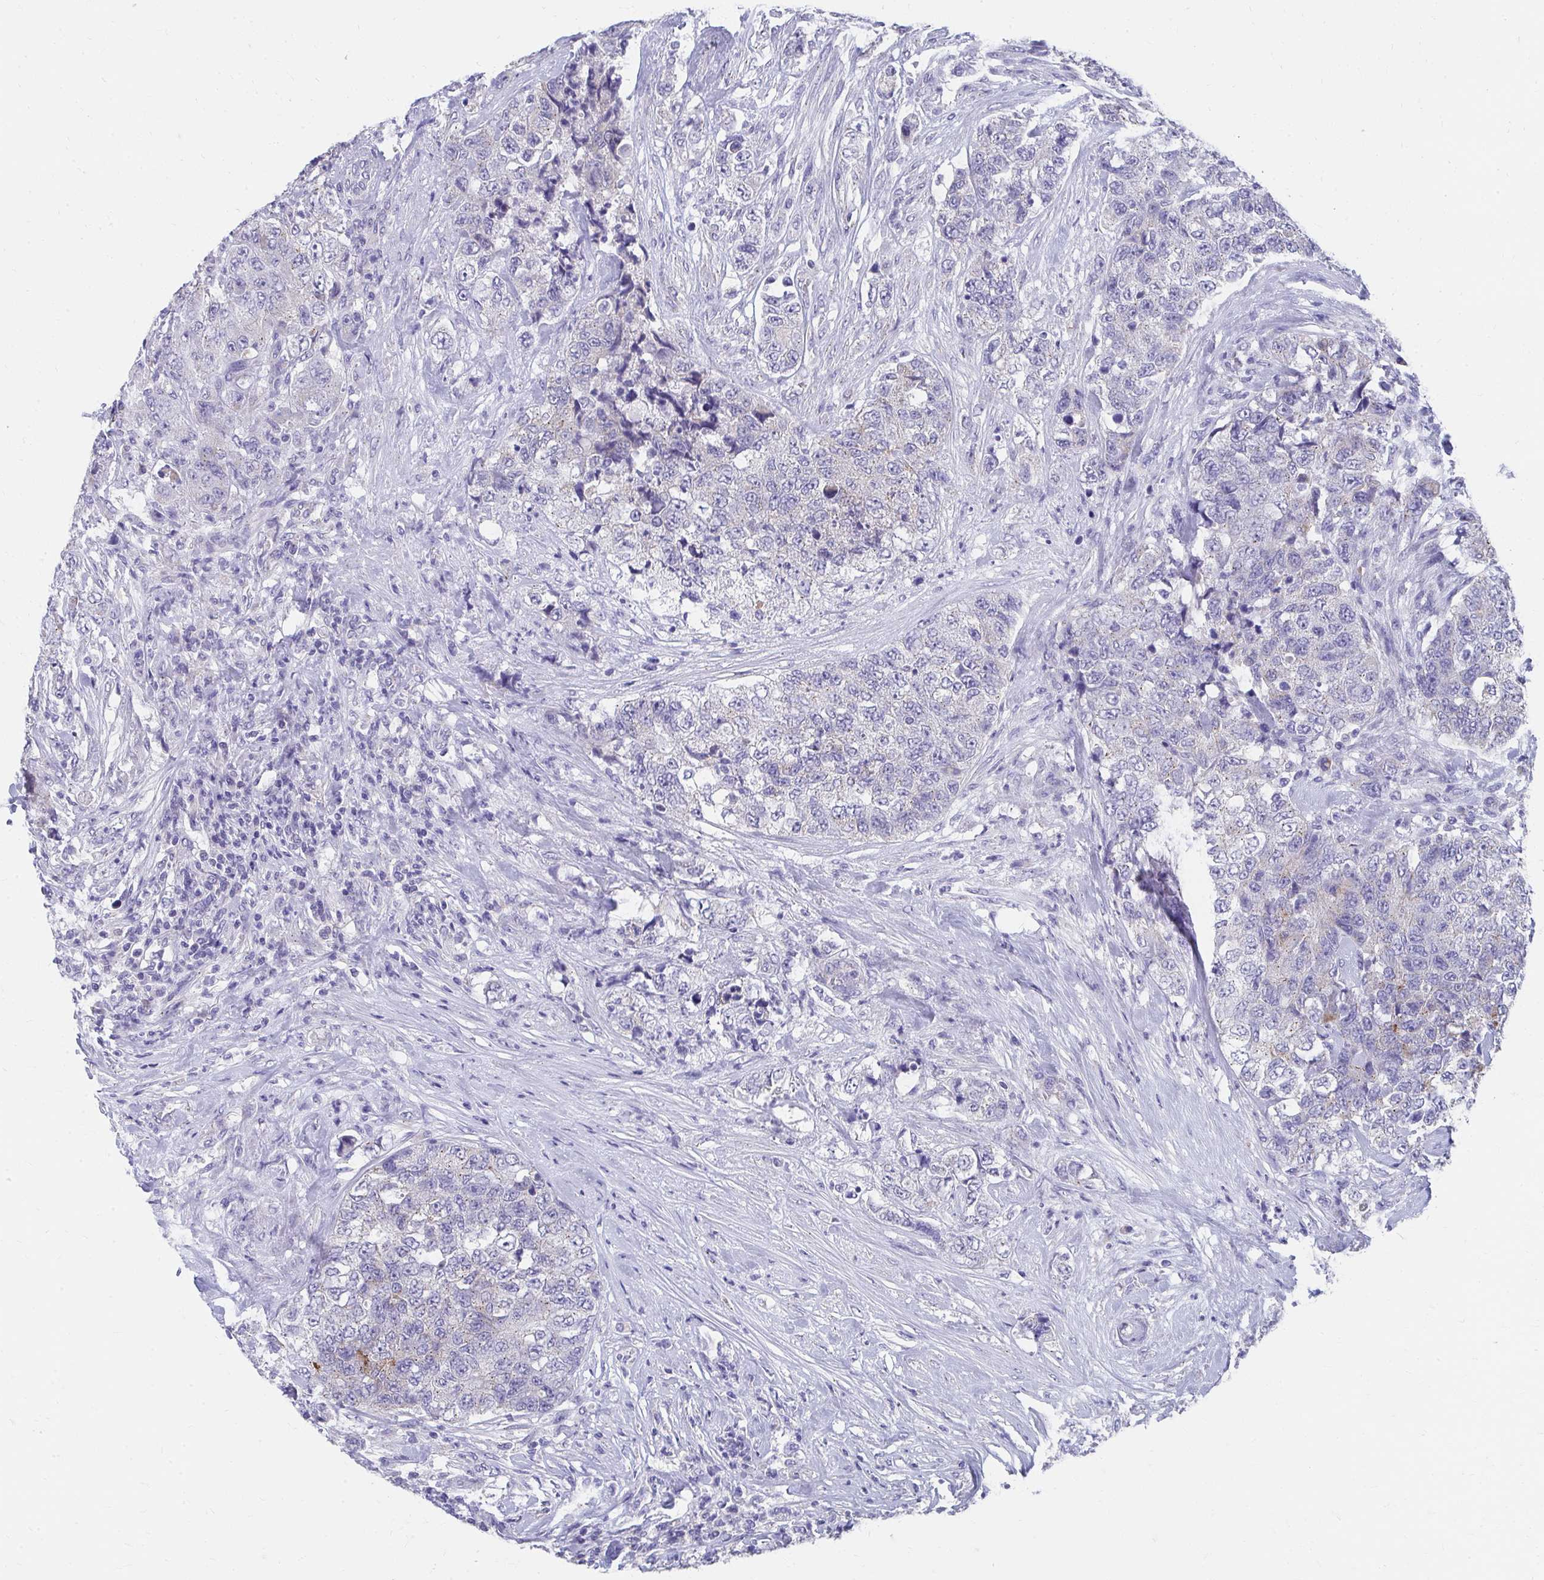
{"staining": {"intensity": "negative", "quantity": "none", "location": "none"}, "tissue": "urothelial cancer", "cell_type": "Tumor cells", "image_type": "cancer", "snomed": [{"axis": "morphology", "description": "Urothelial carcinoma, High grade"}, {"axis": "topography", "description": "Urinary bladder"}], "caption": "Tumor cells are negative for protein expression in human urothelial cancer.", "gene": "TMPRSS2", "patient": {"sex": "female", "age": 78}}